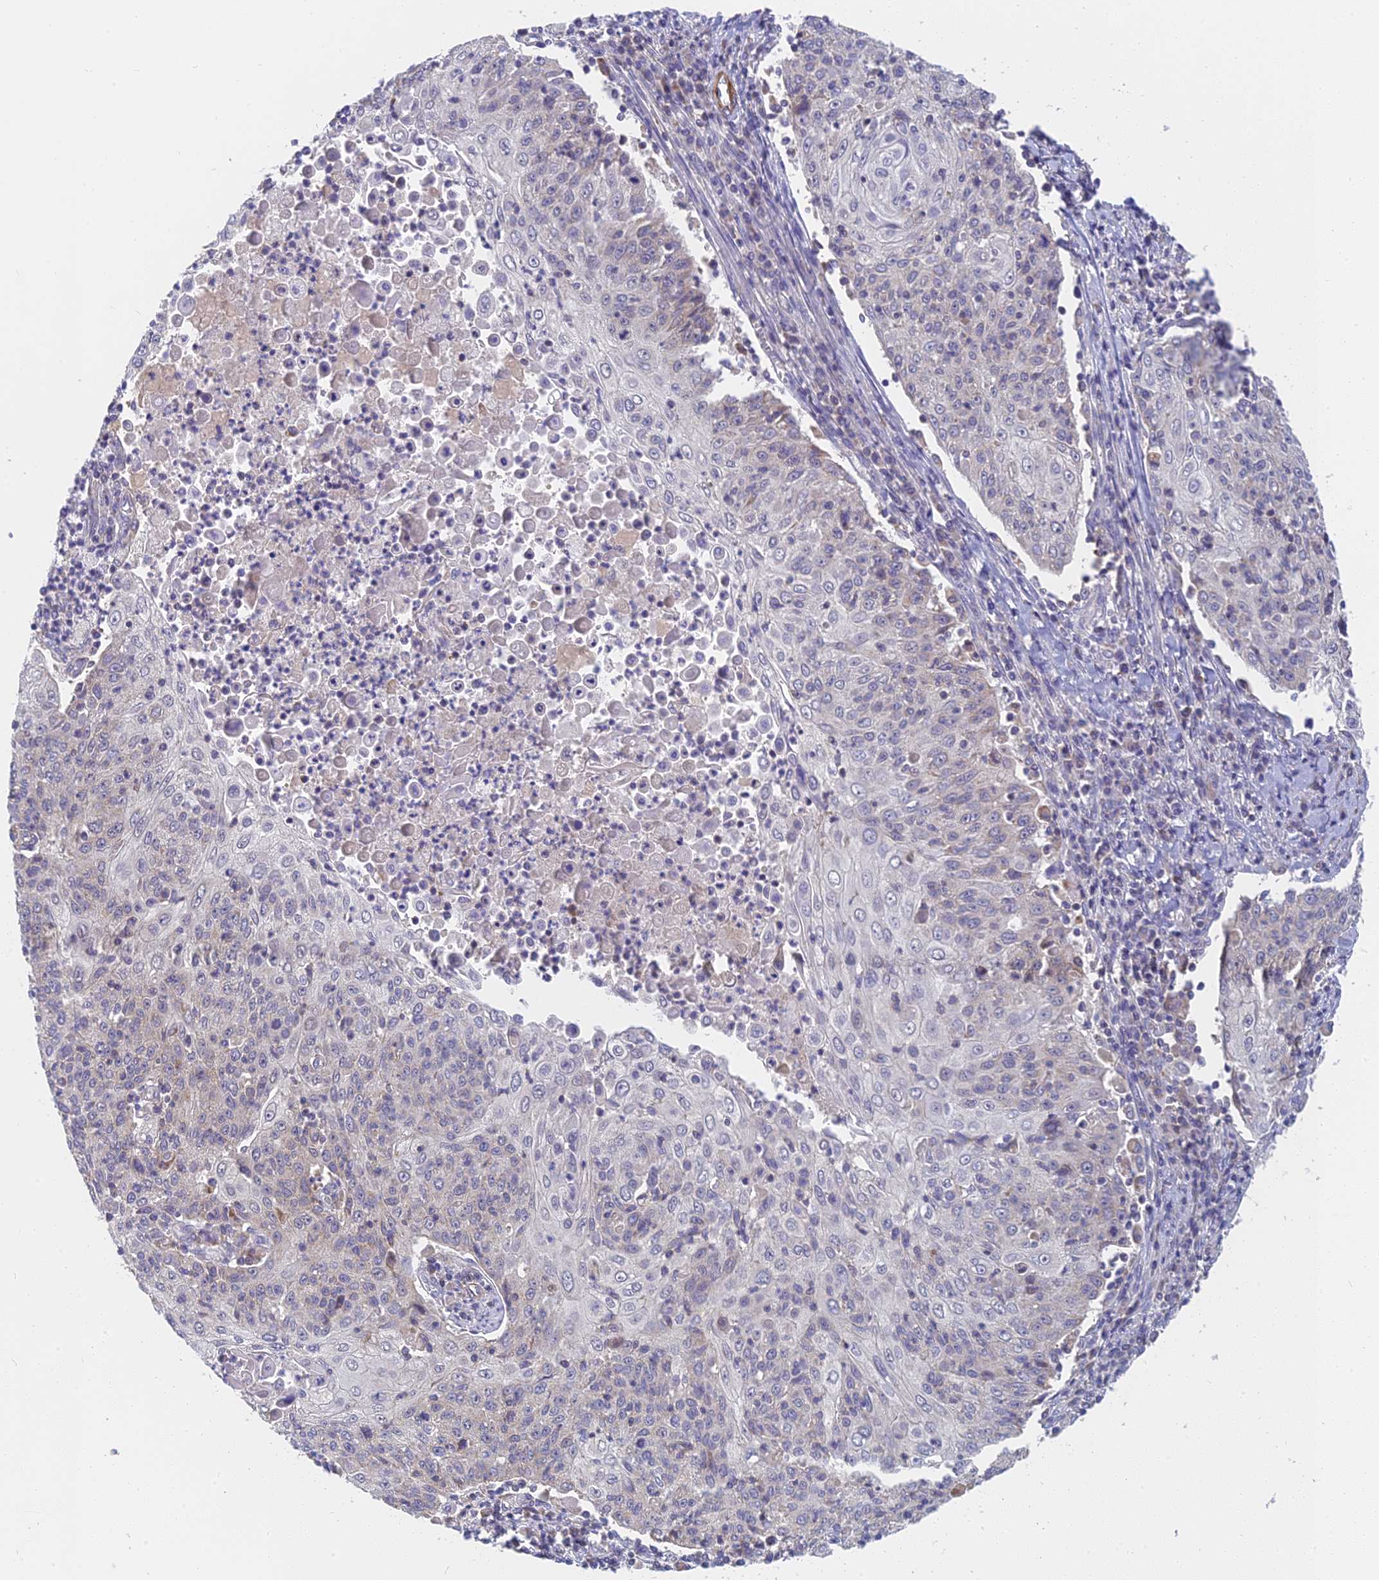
{"staining": {"intensity": "negative", "quantity": "none", "location": "none"}, "tissue": "cervical cancer", "cell_type": "Tumor cells", "image_type": "cancer", "snomed": [{"axis": "morphology", "description": "Squamous cell carcinoma, NOS"}, {"axis": "topography", "description": "Cervix"}], "caption": "Cervical squamous cell carcinoma stained for a protein using IHC shows no expression tumor cells.", "gene": "MRPL15", "patient": {"sex": "female", "age": 48}}